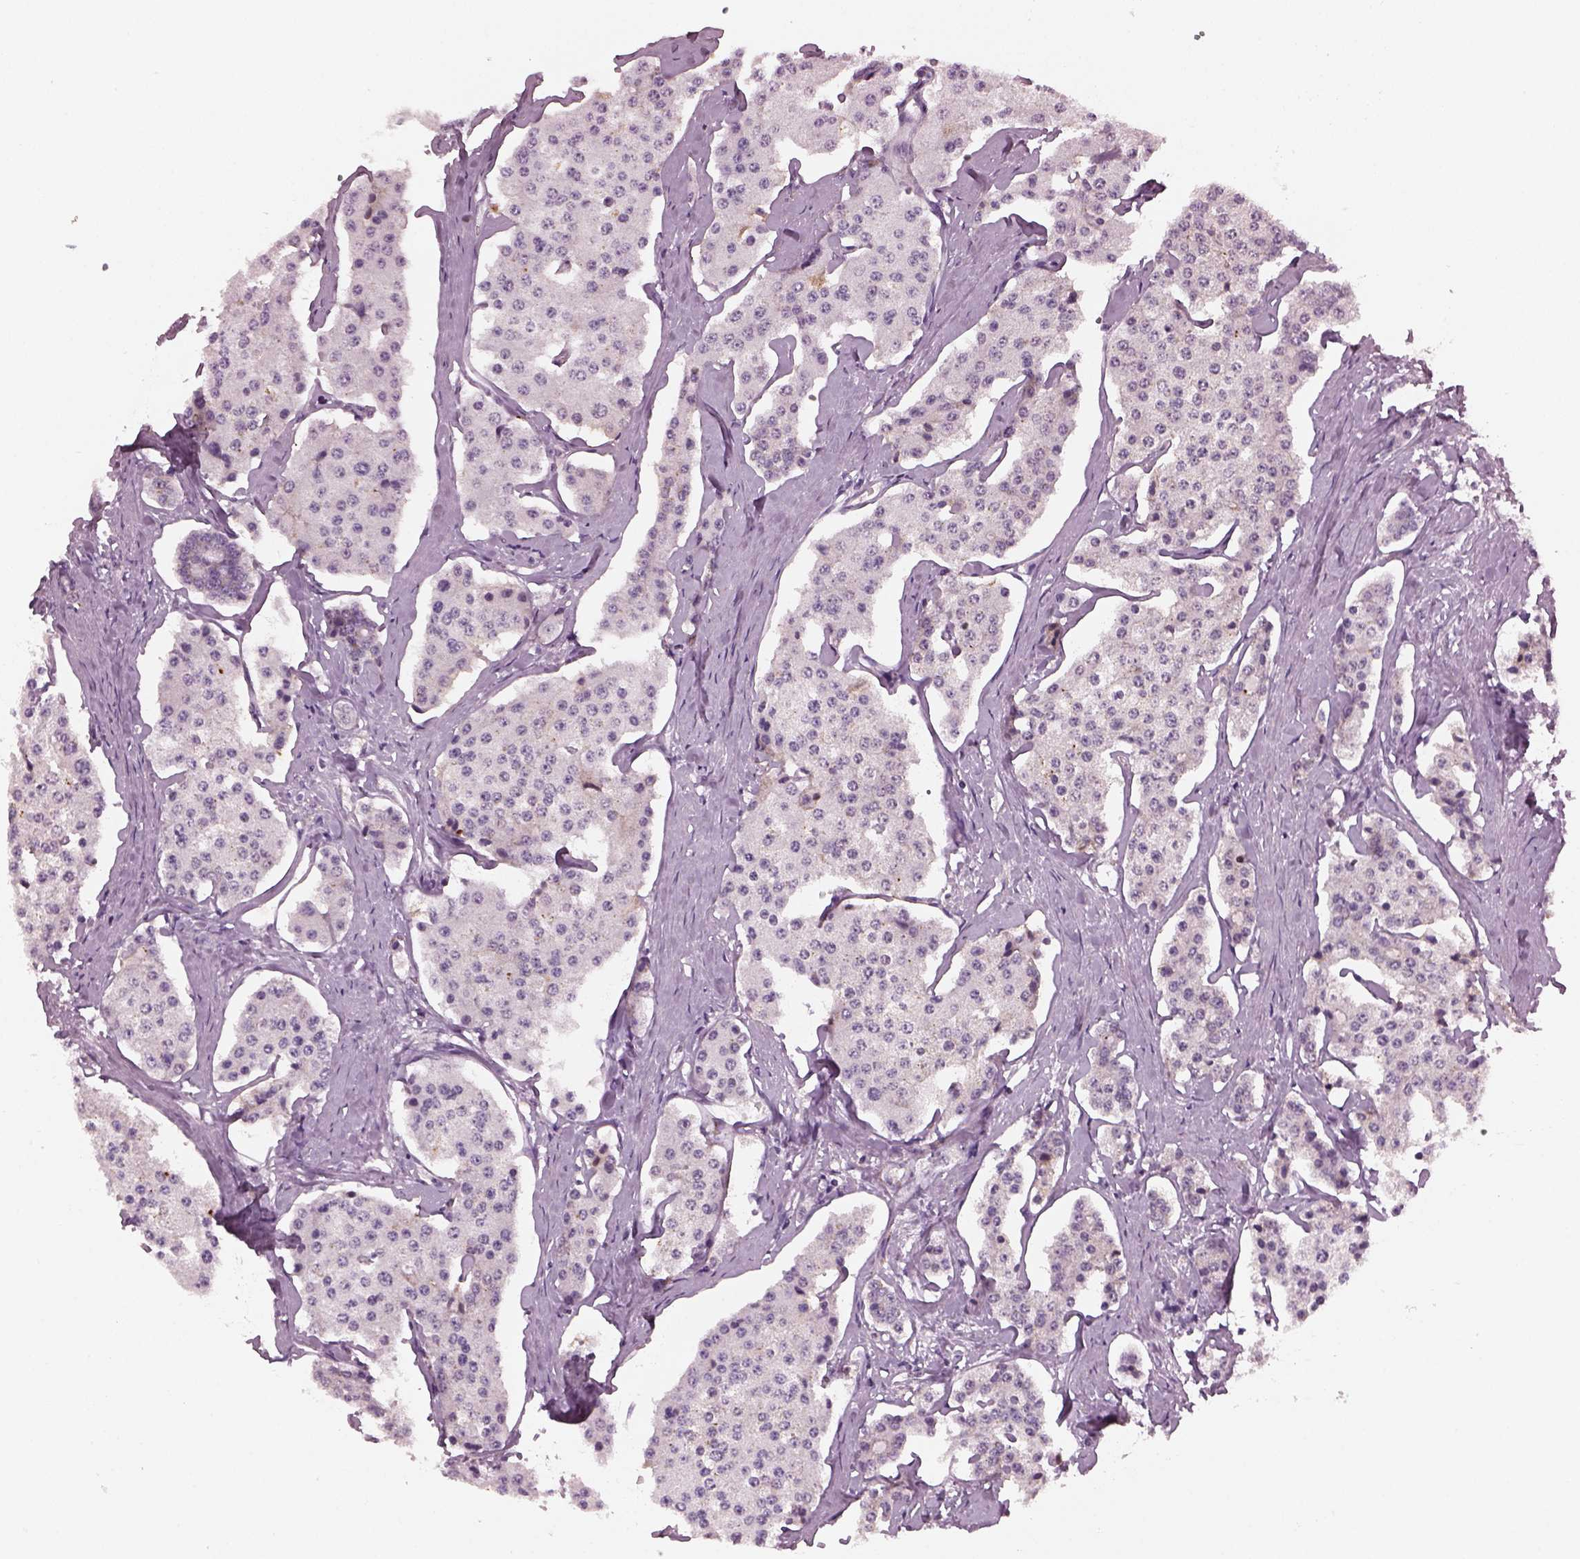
{"staining": {"intensity": "negative", "quantity": "none", "location": "none"}, "tissue": "carcinoid", "cell_type": "Tumor cells", "image_type": "cancer", "snomed": [{"axis": "morphology", "description": "Carcinoid, malignant, NOS"}, {"axis": "topography", "description": "Small intestine"}], "caption": "This is an immunohistochemistry (IHC) image of carcinoid. There is no staining in tumor cells.", "gene": "SRI", "patient": {"sex": "female", "age": 65}}